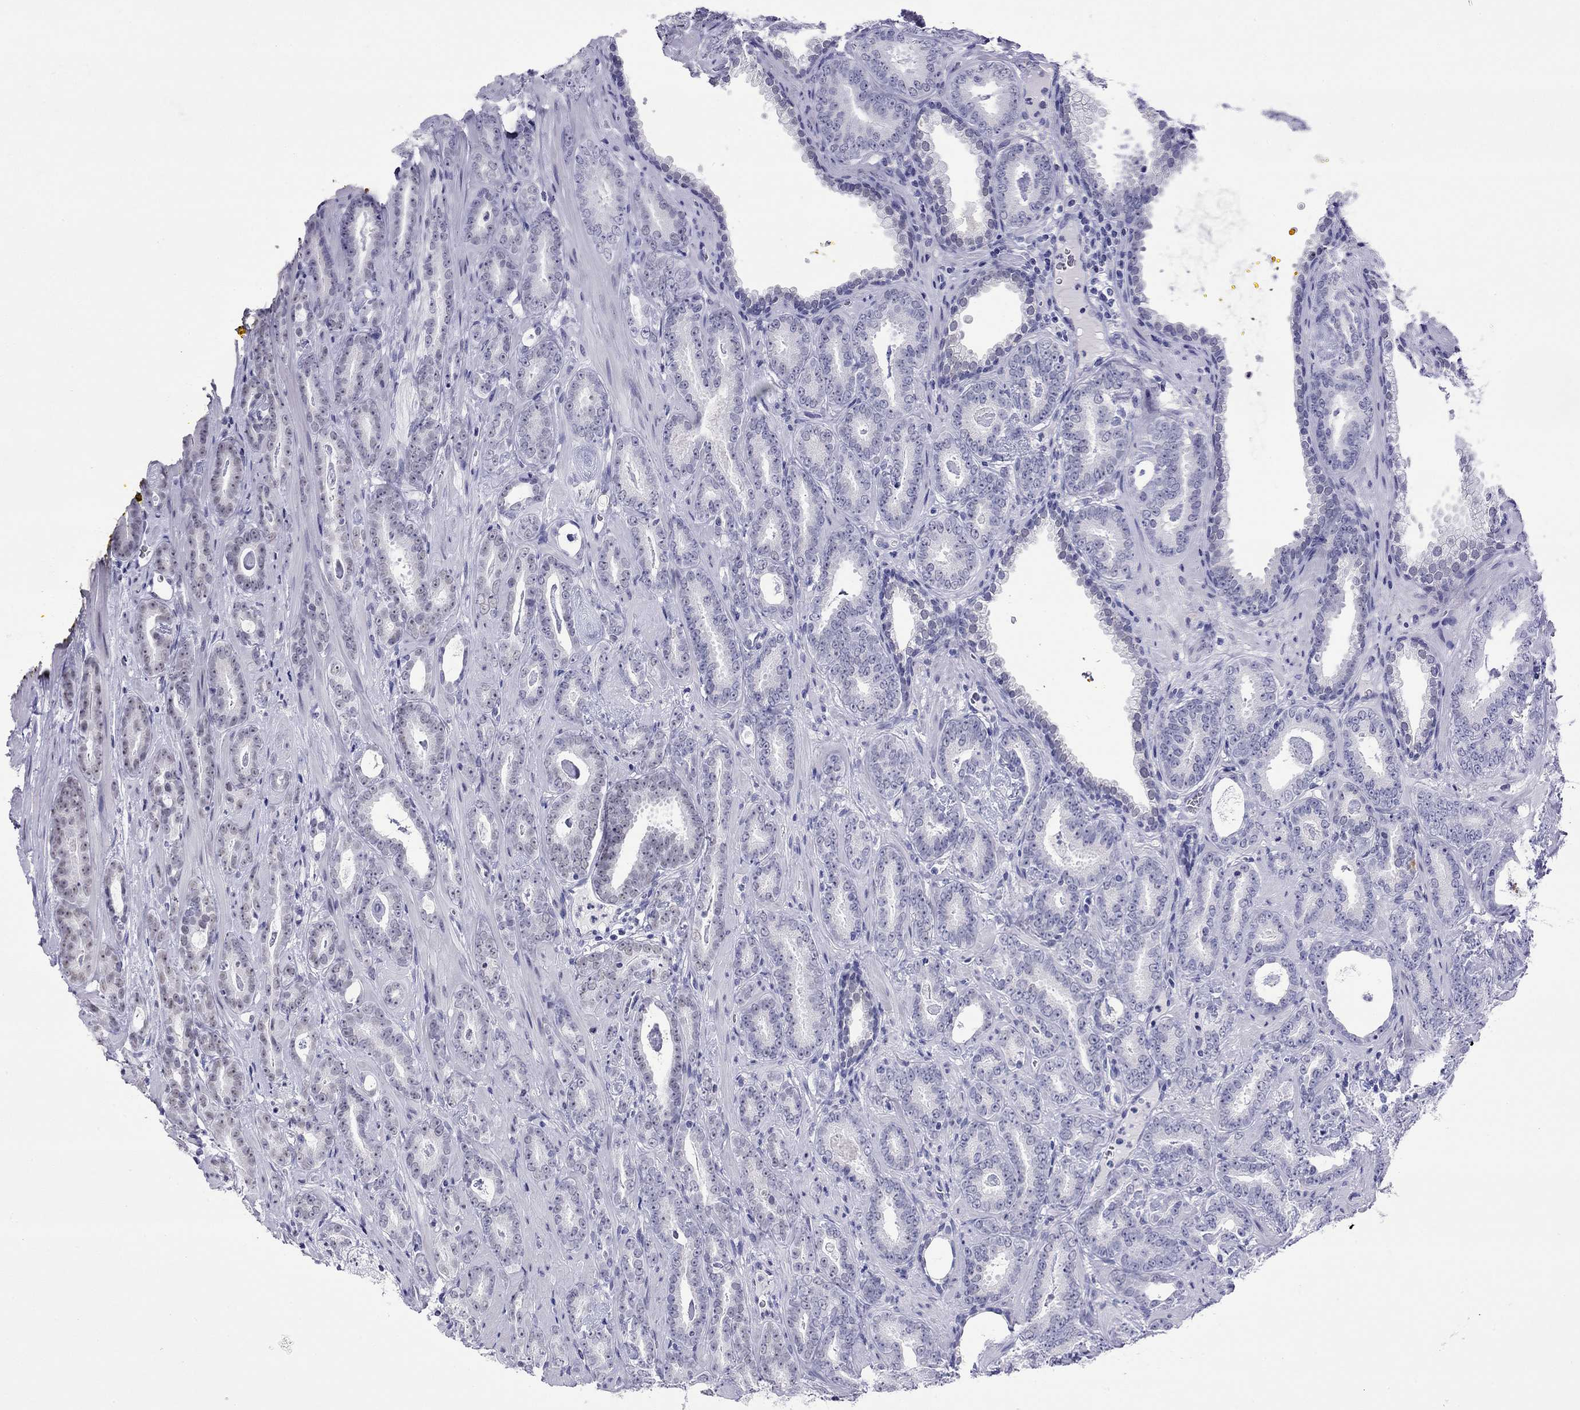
{"staining": {"intensity": "negative", "quantity": "none", "location": "none"}, "tissue": "prostate cancer", "cell_type": "Tumor cells", "image_type": "cancer", "snomed": [{"axis": "morphology", "description": "Adenocarcinoma, Medium grade"}, {"axis": "topography", "description": "Prostate and seminal vesicle, NOS"}, {"axis": "topography", "description": "Prostate"}], "caption": "Immunohistochemistry of human prostate medium-grade adenocarcinoma shows no positivity in tumor cells. (Immunohistochemistry (ihc), brightfield microscopy, high magnification).", "gene": "SLC30A8", "patient": {"sex": "male", "age": 54}}